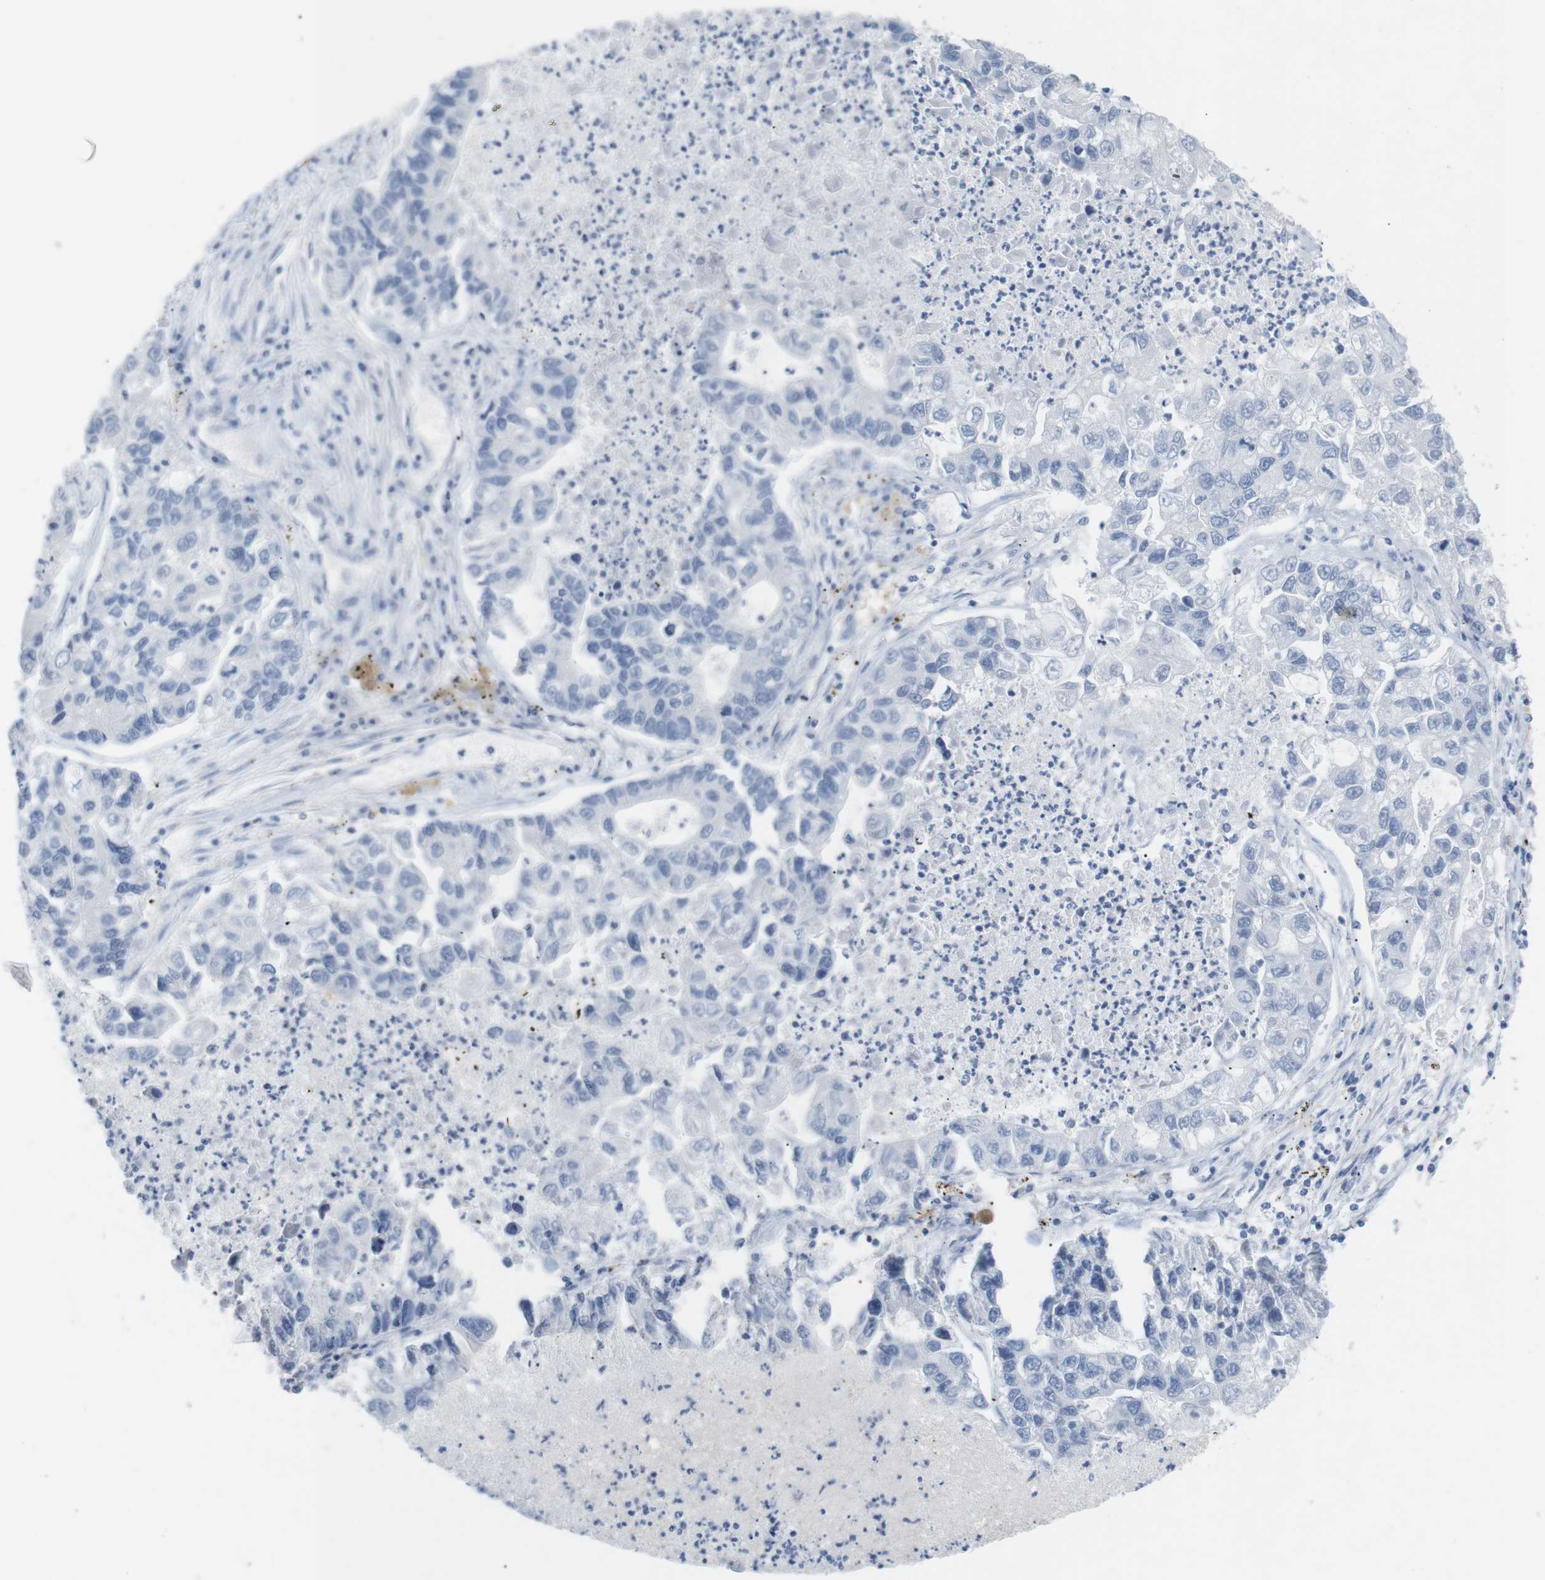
{"staining": {"intensity": "negative", "quantity": "none", "location": "none"}, "tissue": "lung cancer", "cell_type": "Tumor cells", "image_type": "cancer", "snomed": [{"axis": "morphology", "description": "Adenocarcinoma, NOS"}, {"axis": "topography", "description": "Lung"}], "caption": "Immunohistochemical staining of human adenocarcinoma (lung) displays no significant staining in tumor cells.", "gene": "HBG2", "patient": {"sex": "female", "age": 51}}